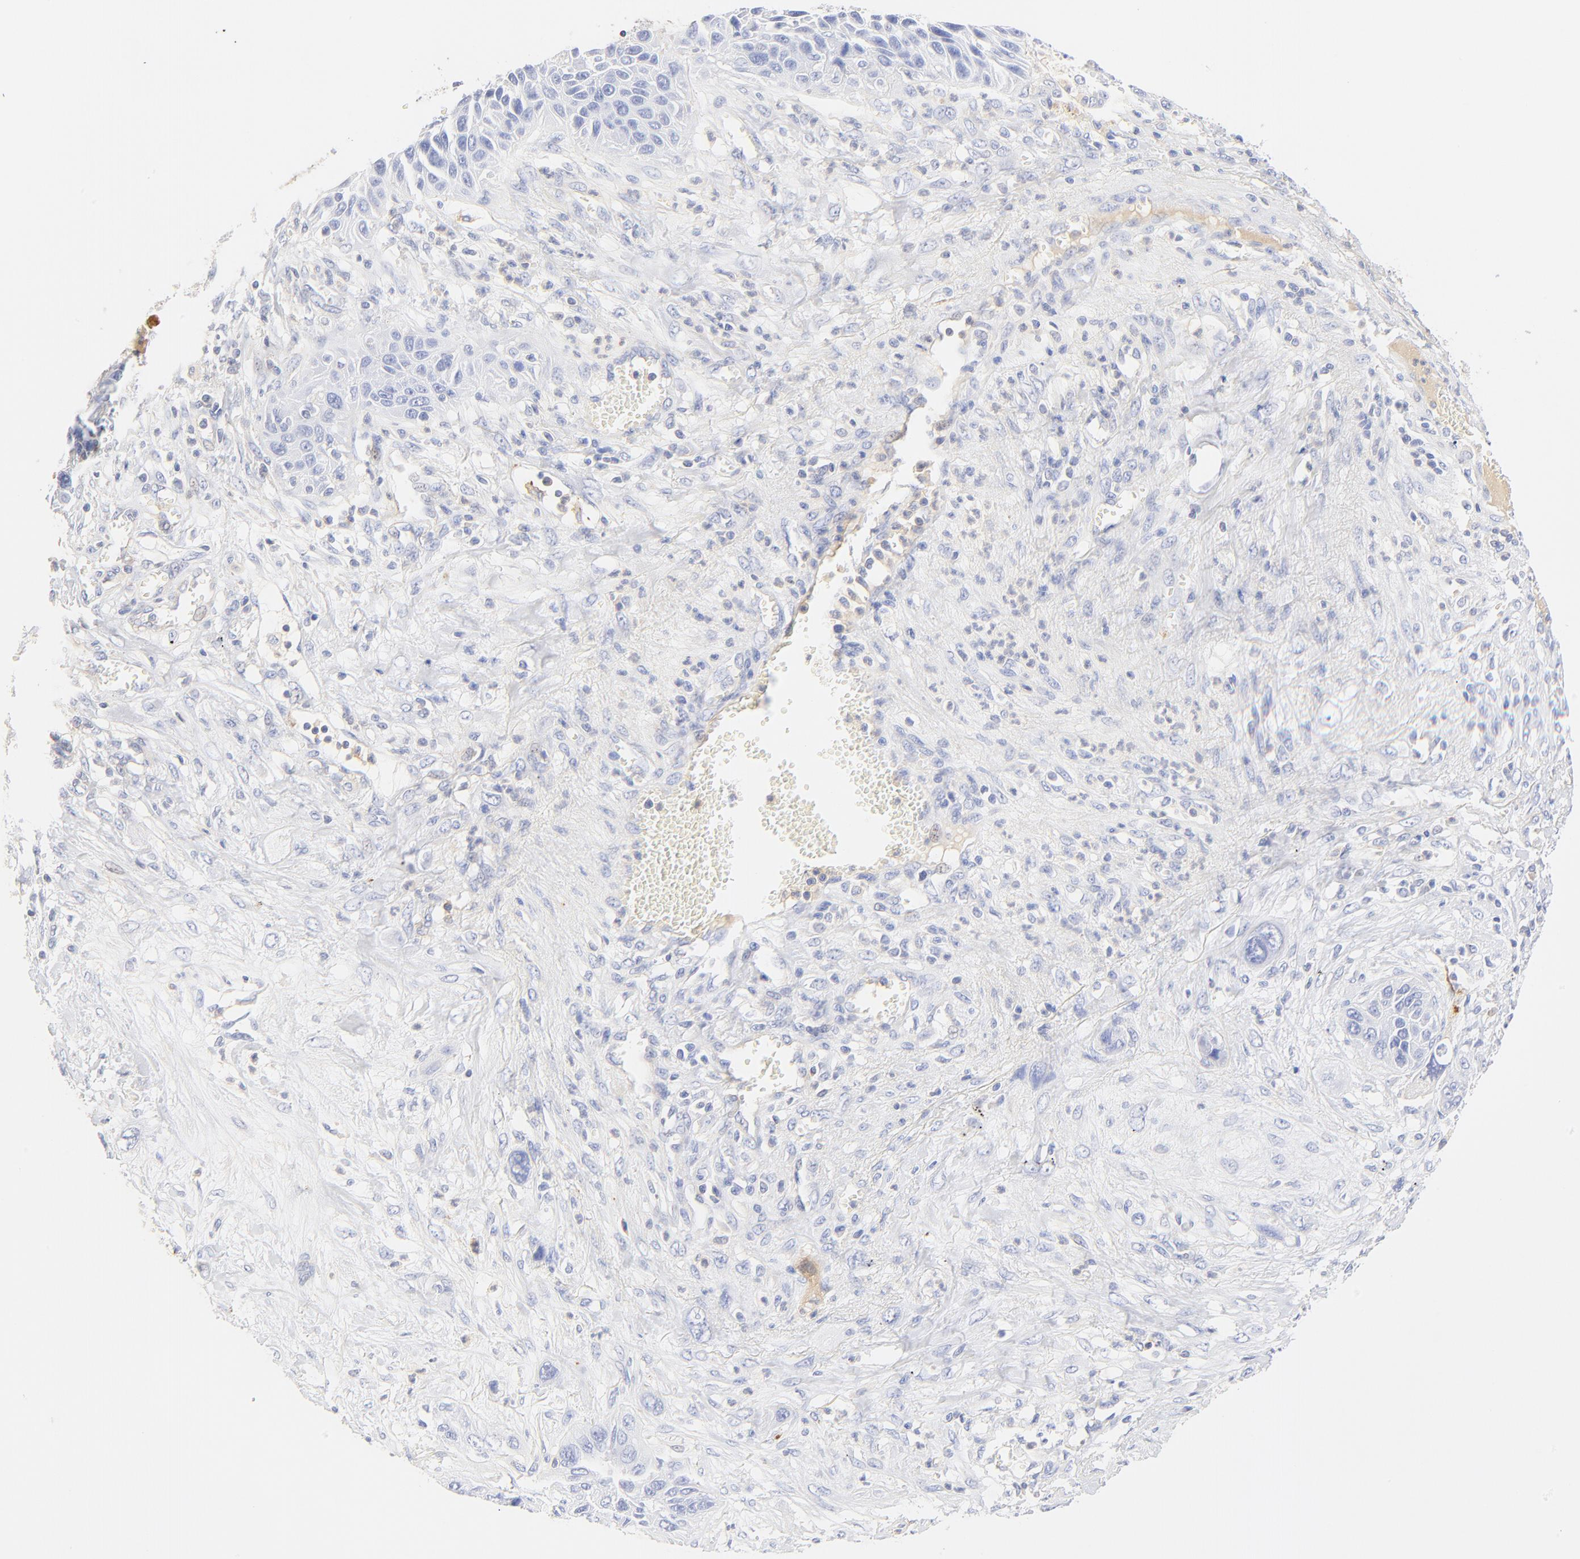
{"staining": {"intensity": "negative", "quantity": "none", "location": "none"}, "tissue": "lung cancer", "cell_type": "Tumor cells", "image_type": "cancer", "snomed": [{"axis": "morphology", "description": "Squamous cell carcinoma, NOS"}, {"axis": "topography", "description": "Lung"}], "caption": "Immunohistochemistry (IHC) of human lung squamous cell carcinoma demonstrates no expression in tumor cells. (Stains: DAB IHC with hematoxylin counter stain, Microscopy: brightfield microscopy at high magnification).", "gene": "MDGA2", "patient": {"sex": "female", "age": 76}}